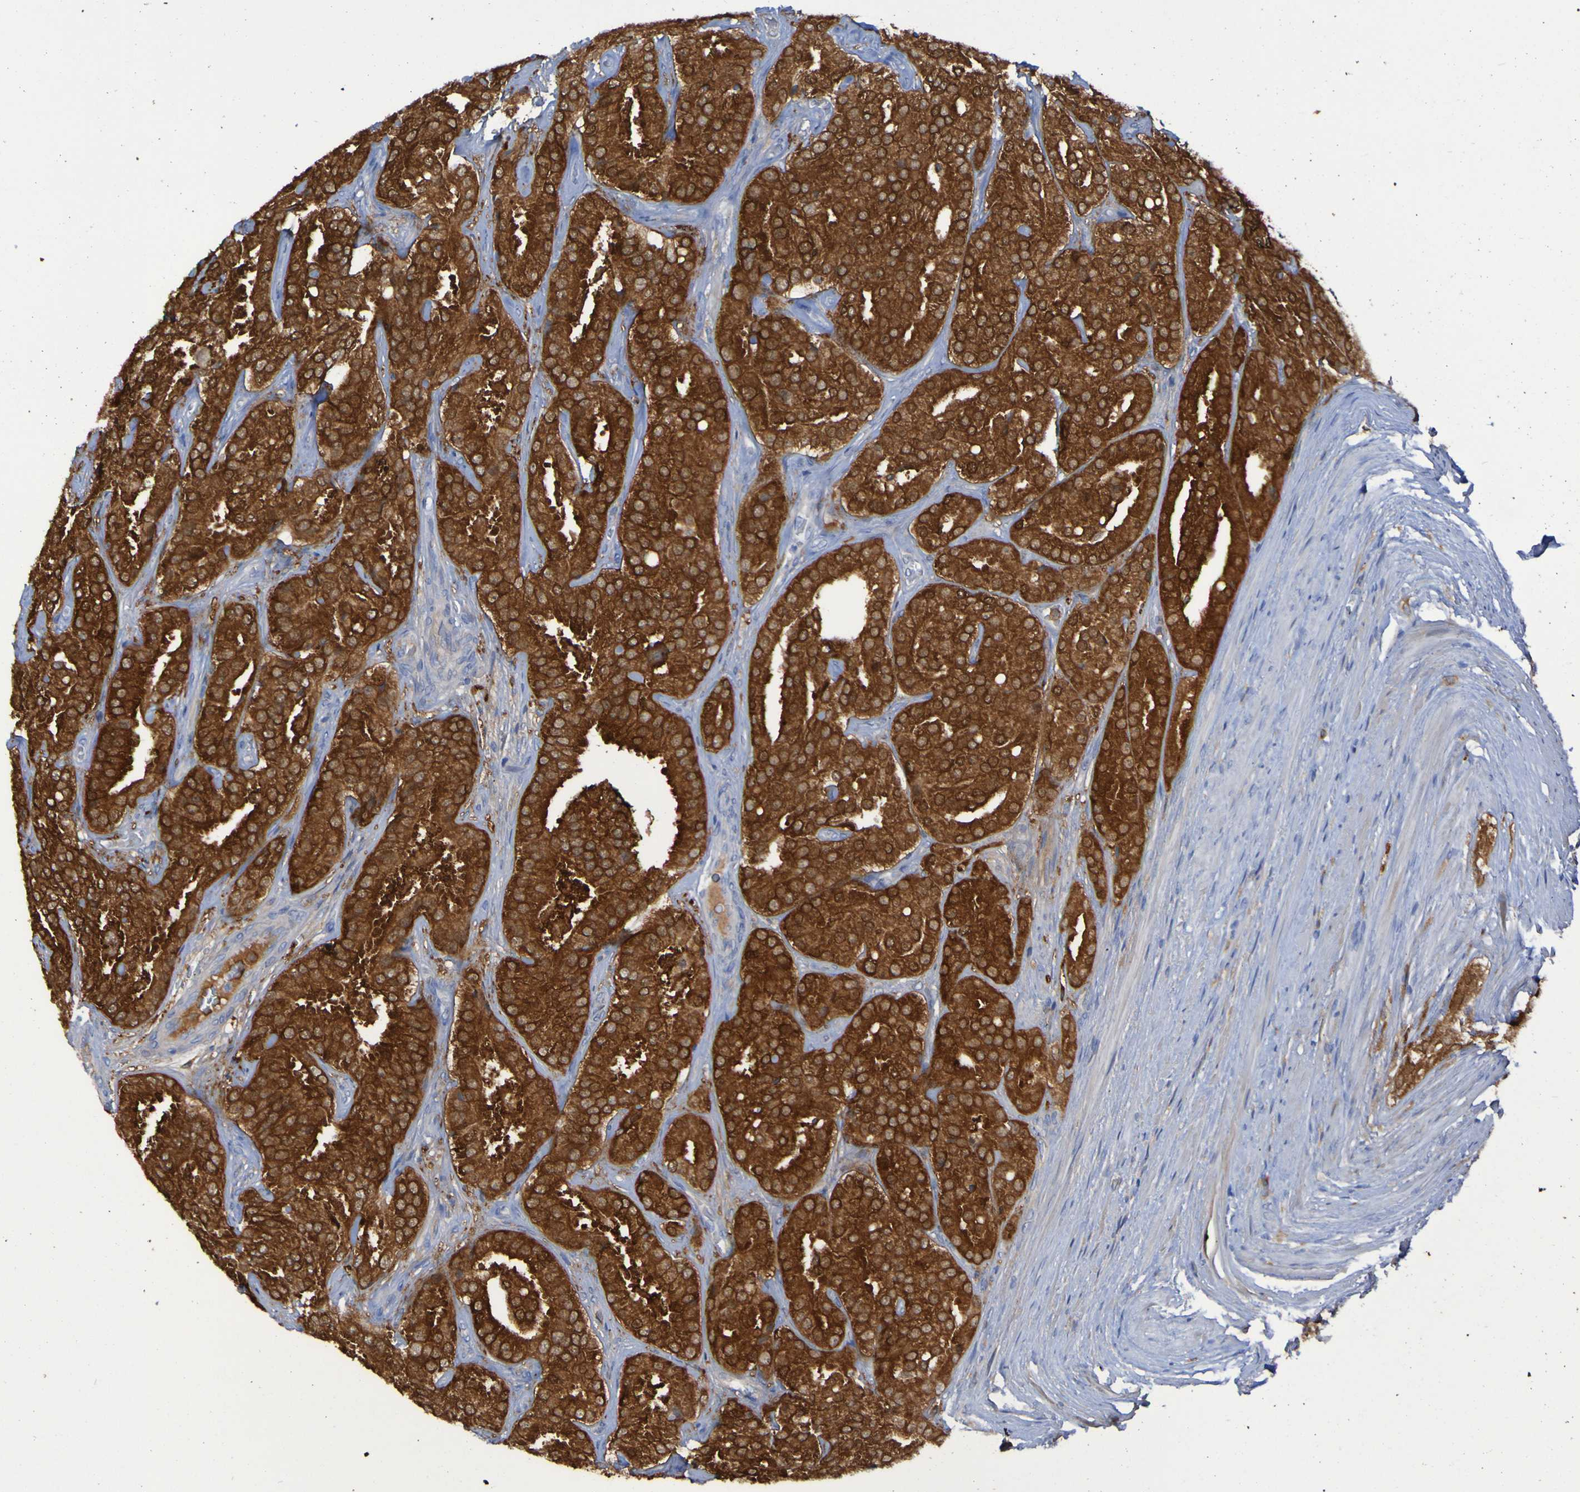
{"staining": {"intensity": "strong", "quantity": ">75%", "location": "cytoplasmic/membranous"}, "tissue": "prostate cancer", "cell_type": "Tumor cells", "image_type": "cancer", "snomed": [{"axis": "morphology", "description": "Adenocarcinoma, High grade"}, {"axis": "topography", "description": "Prostate"}], "caption": "A brown stain labels strong cytoplasmic/membranous positivity of a protein in human high-grade adenocarcinoma (prostate) tumor cells.", "gene": "MPPE1", "patient": {"sex": "male", "age": 65}}